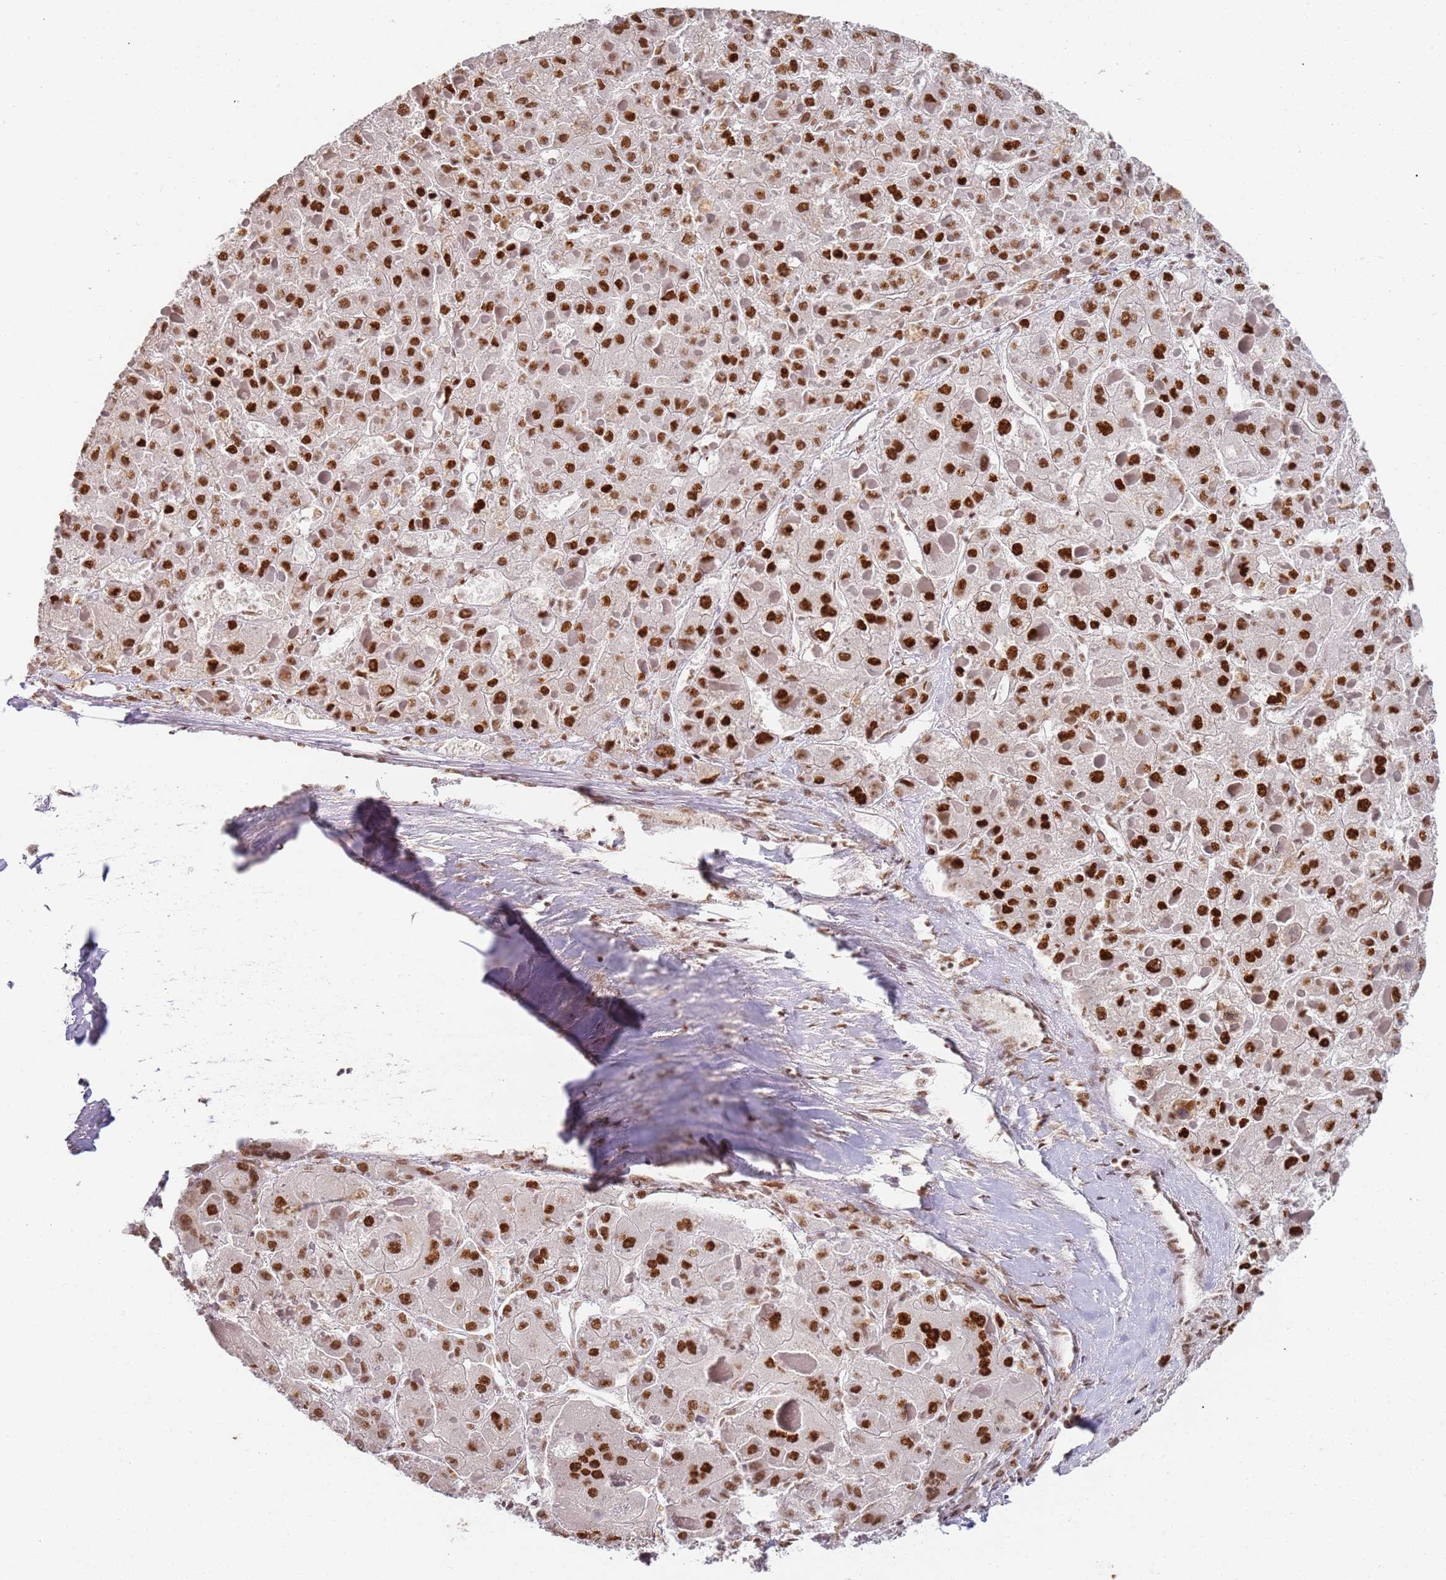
{"staining": {"intensity": "strong", "quantity": ">75%", "location": "nuclear"}, "tissue": "liver cancer", "cell_type": "Tumor cells", "image_type": "cancer", "snomed": [{"axis": "morphology", "description": "Carcinoma, Hepatocellular, NOS"}, {"axis": "topography", "description": "Liver"}], "caption": "Liver cancer (hepatocellular carcinoma) stained for a protein reveals strong nuclear positivity in tumor cells.", "gene": "AKAP8L", "patient": {"sex": "female", "age": 73}}